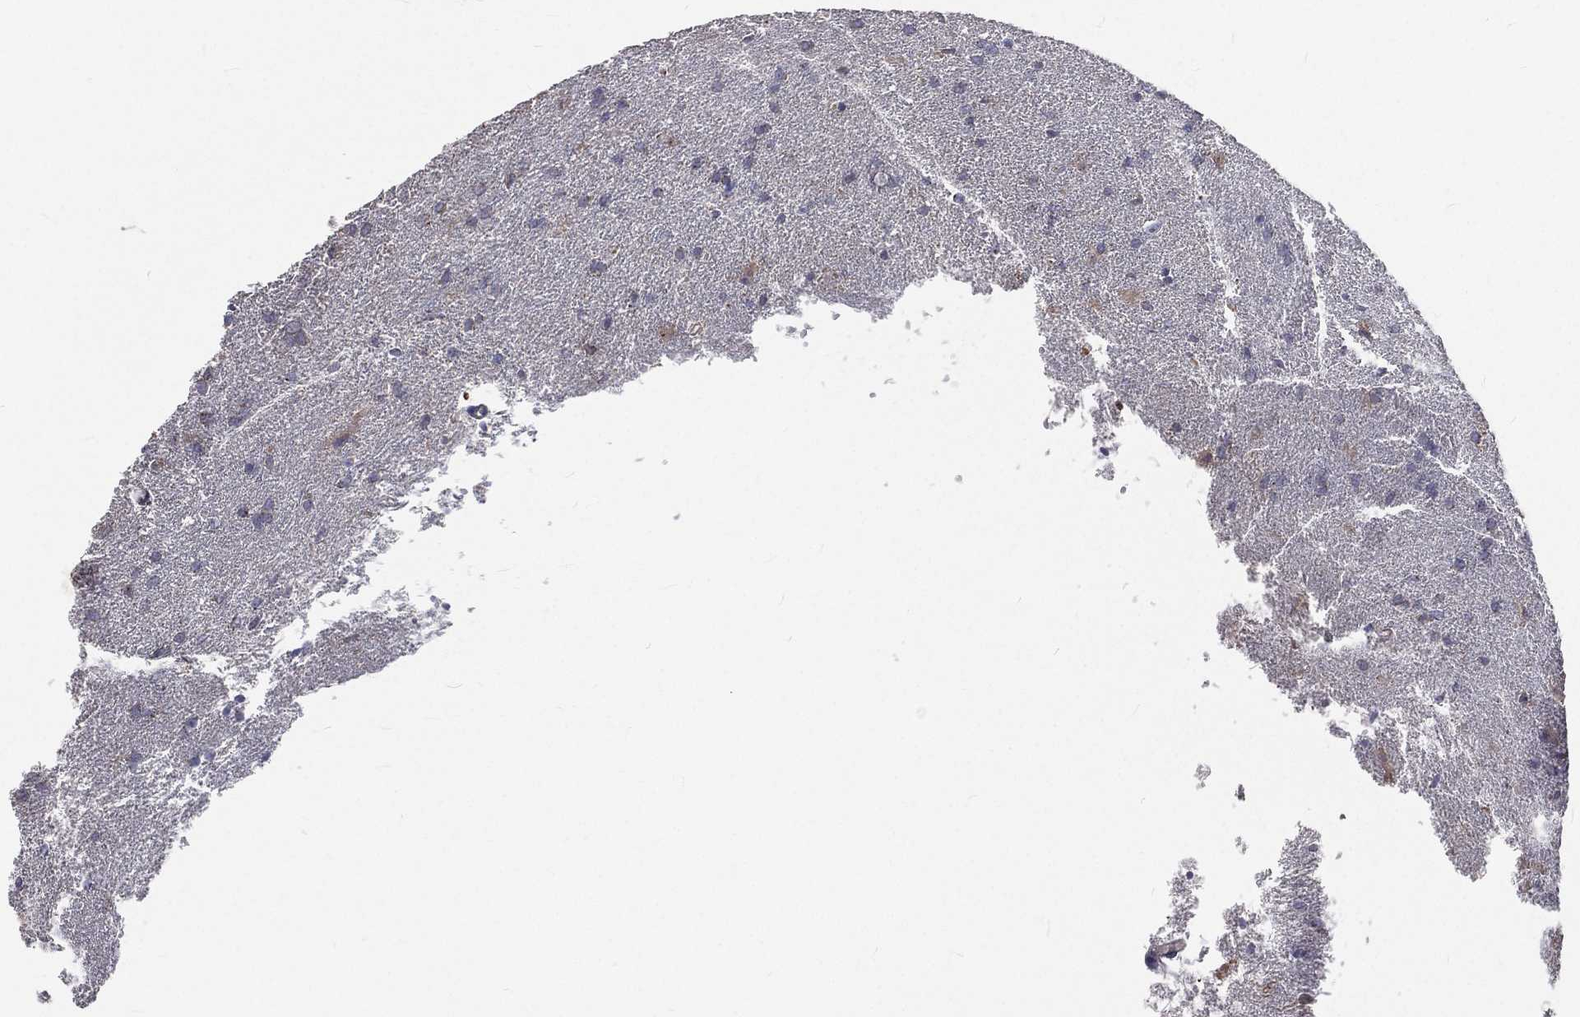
{"staining": {"intensity": "negative", "quantity": "none", "location": "none"}, "tissue": "glioma", "cell_type": "Tumor cells", "image_type": "cancer", "snomed": [{"axis": "morphology", "description": "Glioma, malignant, Low grade"}, {"axis": "topography", "description": "Brain"}], "caption": "Micrograph shows no protein expression in tumor cells of glioma tissue. The staining is performed using DAB (3,3'-diaminobenzidine) brown chromogen with nuclei counter-stained in using hematoxylin.", "gene": "CROCC", "patient": {"sex": "male", "age": 58}}